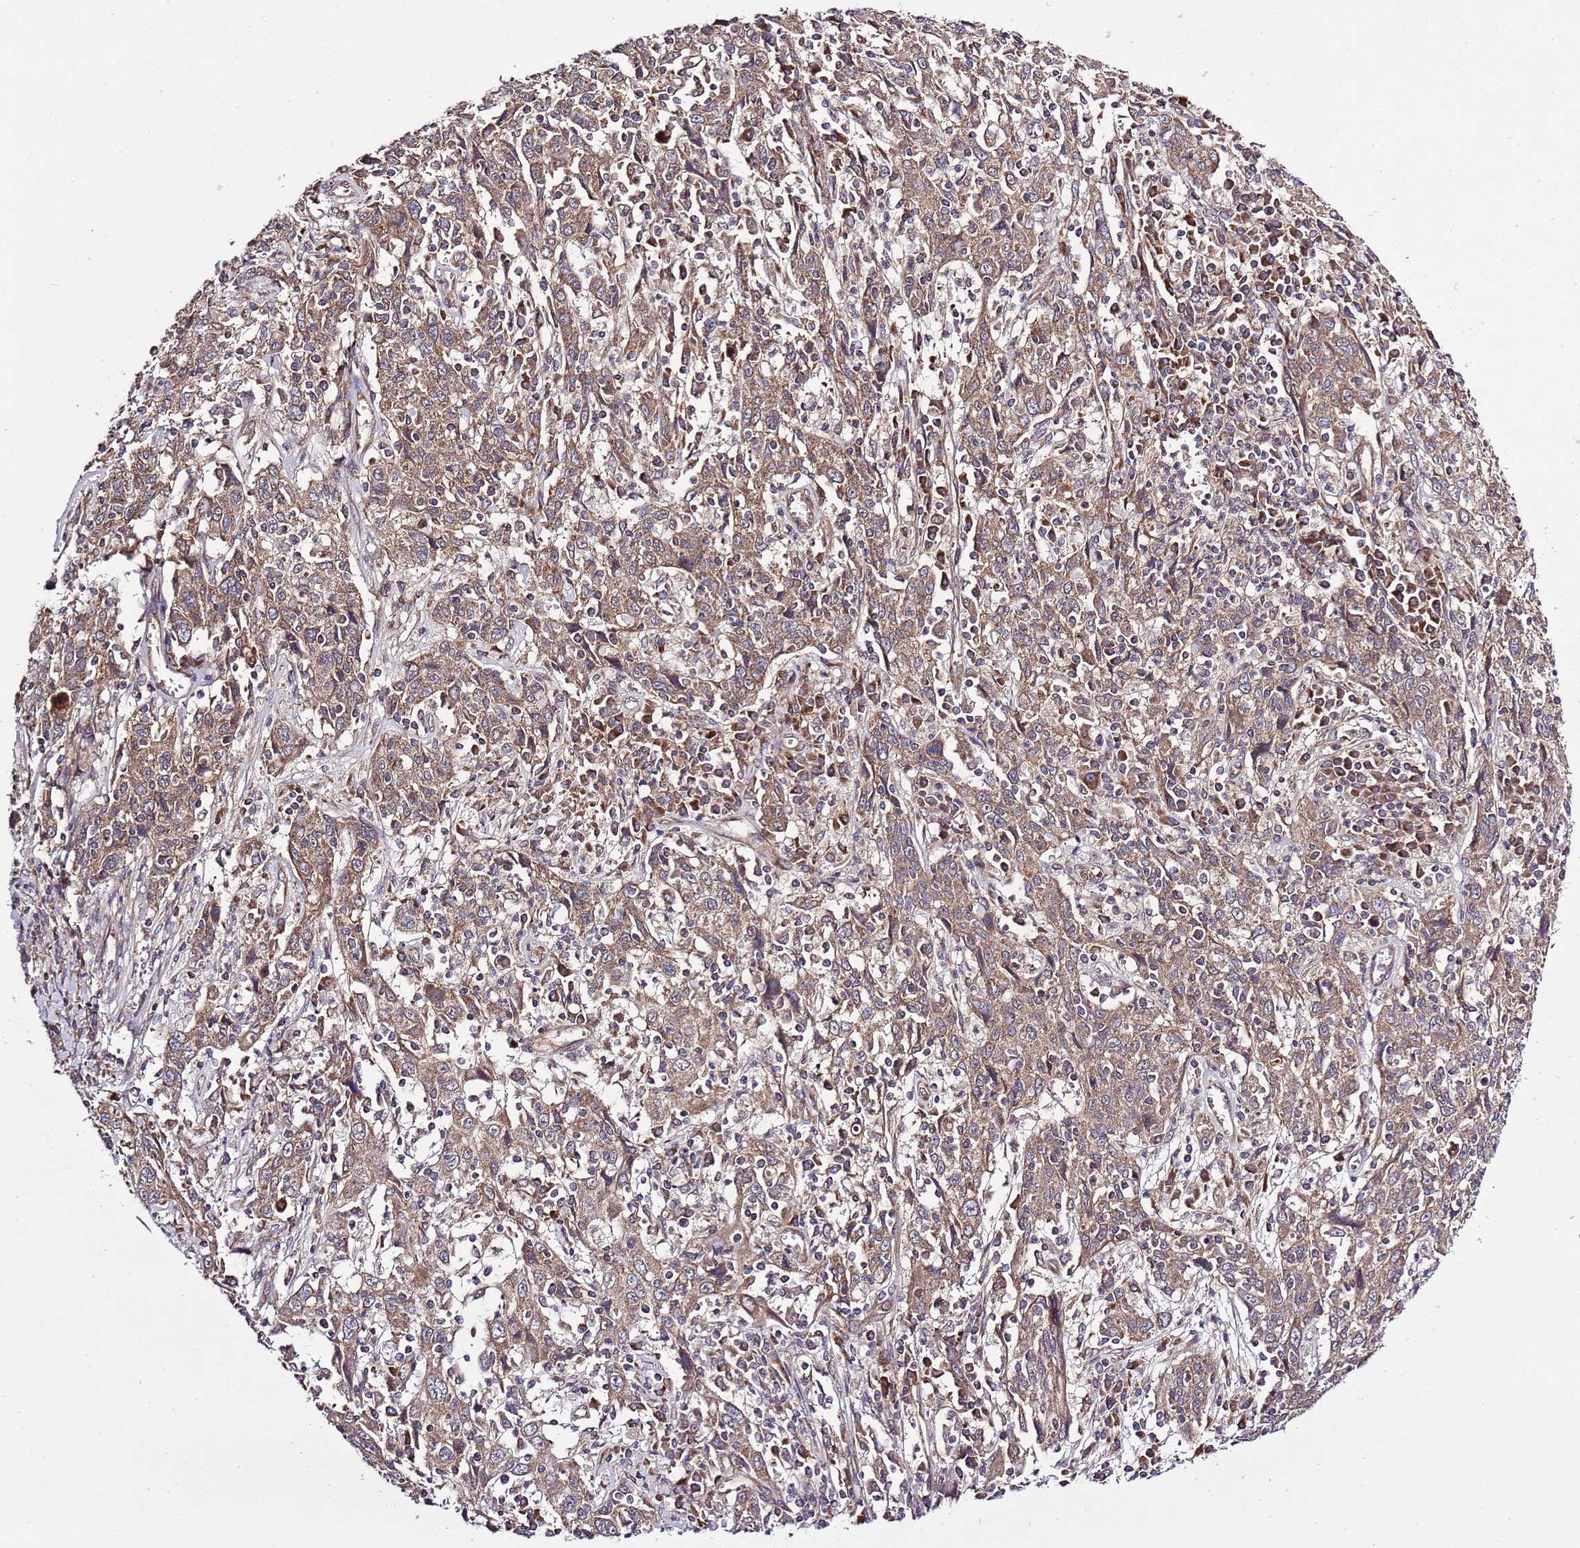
{"staining": {"intensity": "moderate", "quantity": ">75%", "location": "cytoplasmic/membranous"}, "tissue": "cervical cancer", "cell_type": "Tumor cells", "image_type": "cancer", "snomed": [{"axis": "morphology", "description": "Squamous cell carcinoma, NOS"}, {"axis": "topography", "description": "Cervix"}], "caption": "Squamous cell carcinoma (cervical) stained with DAB (3,3'-diaminobenzidine) IHC exhibits medium levels of moderate cytoplasmic/membranous staining in about >75% of tumor cells. (IHC, brightfield microscopy, high magnification).", "gene": "MFNG", "patient": {"sex": "female", "age": 46}}